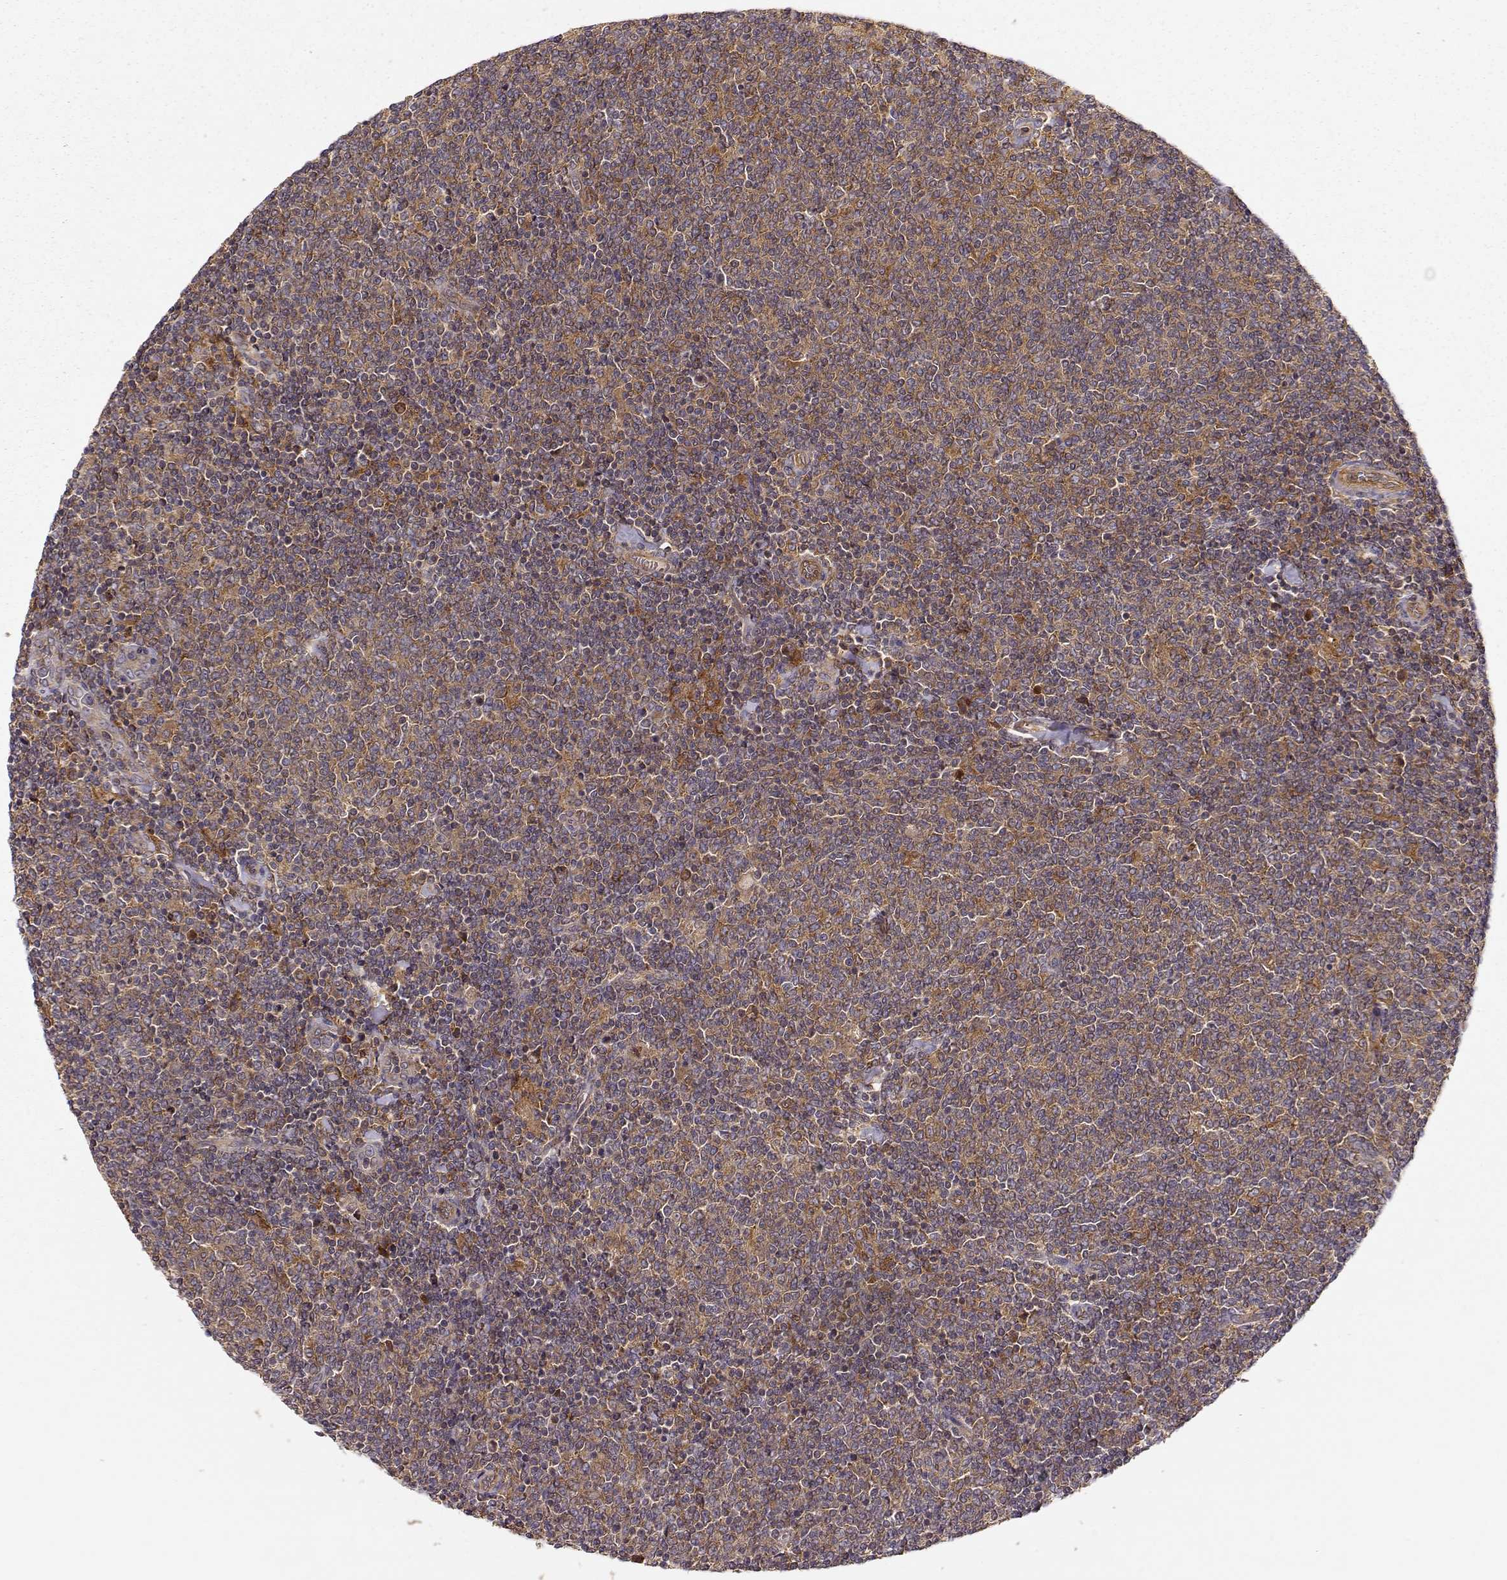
{"staining": {"intensity": "moderate", "quantity": ">75%", "location": "cytoplasmic/membranous"}, "tissue": "lymphoma", "cell_type": "Tumor cells", "image_type": "cancer", "snomed": [{"axis": "morphology", "description": "Malignant lymphoma, non-Hodgkin's type, Low grade"}, {"axis": "topography", "description": "Lymph node"}], "caption": "Immunohistochemical staining of human lymphoma displays medium levels of moderate cytoplasmic/membranous staining in approximately >75% of tumor cells.", "gene": "ARHGEF2", "patient": {"sex": "male", "age": 52}}